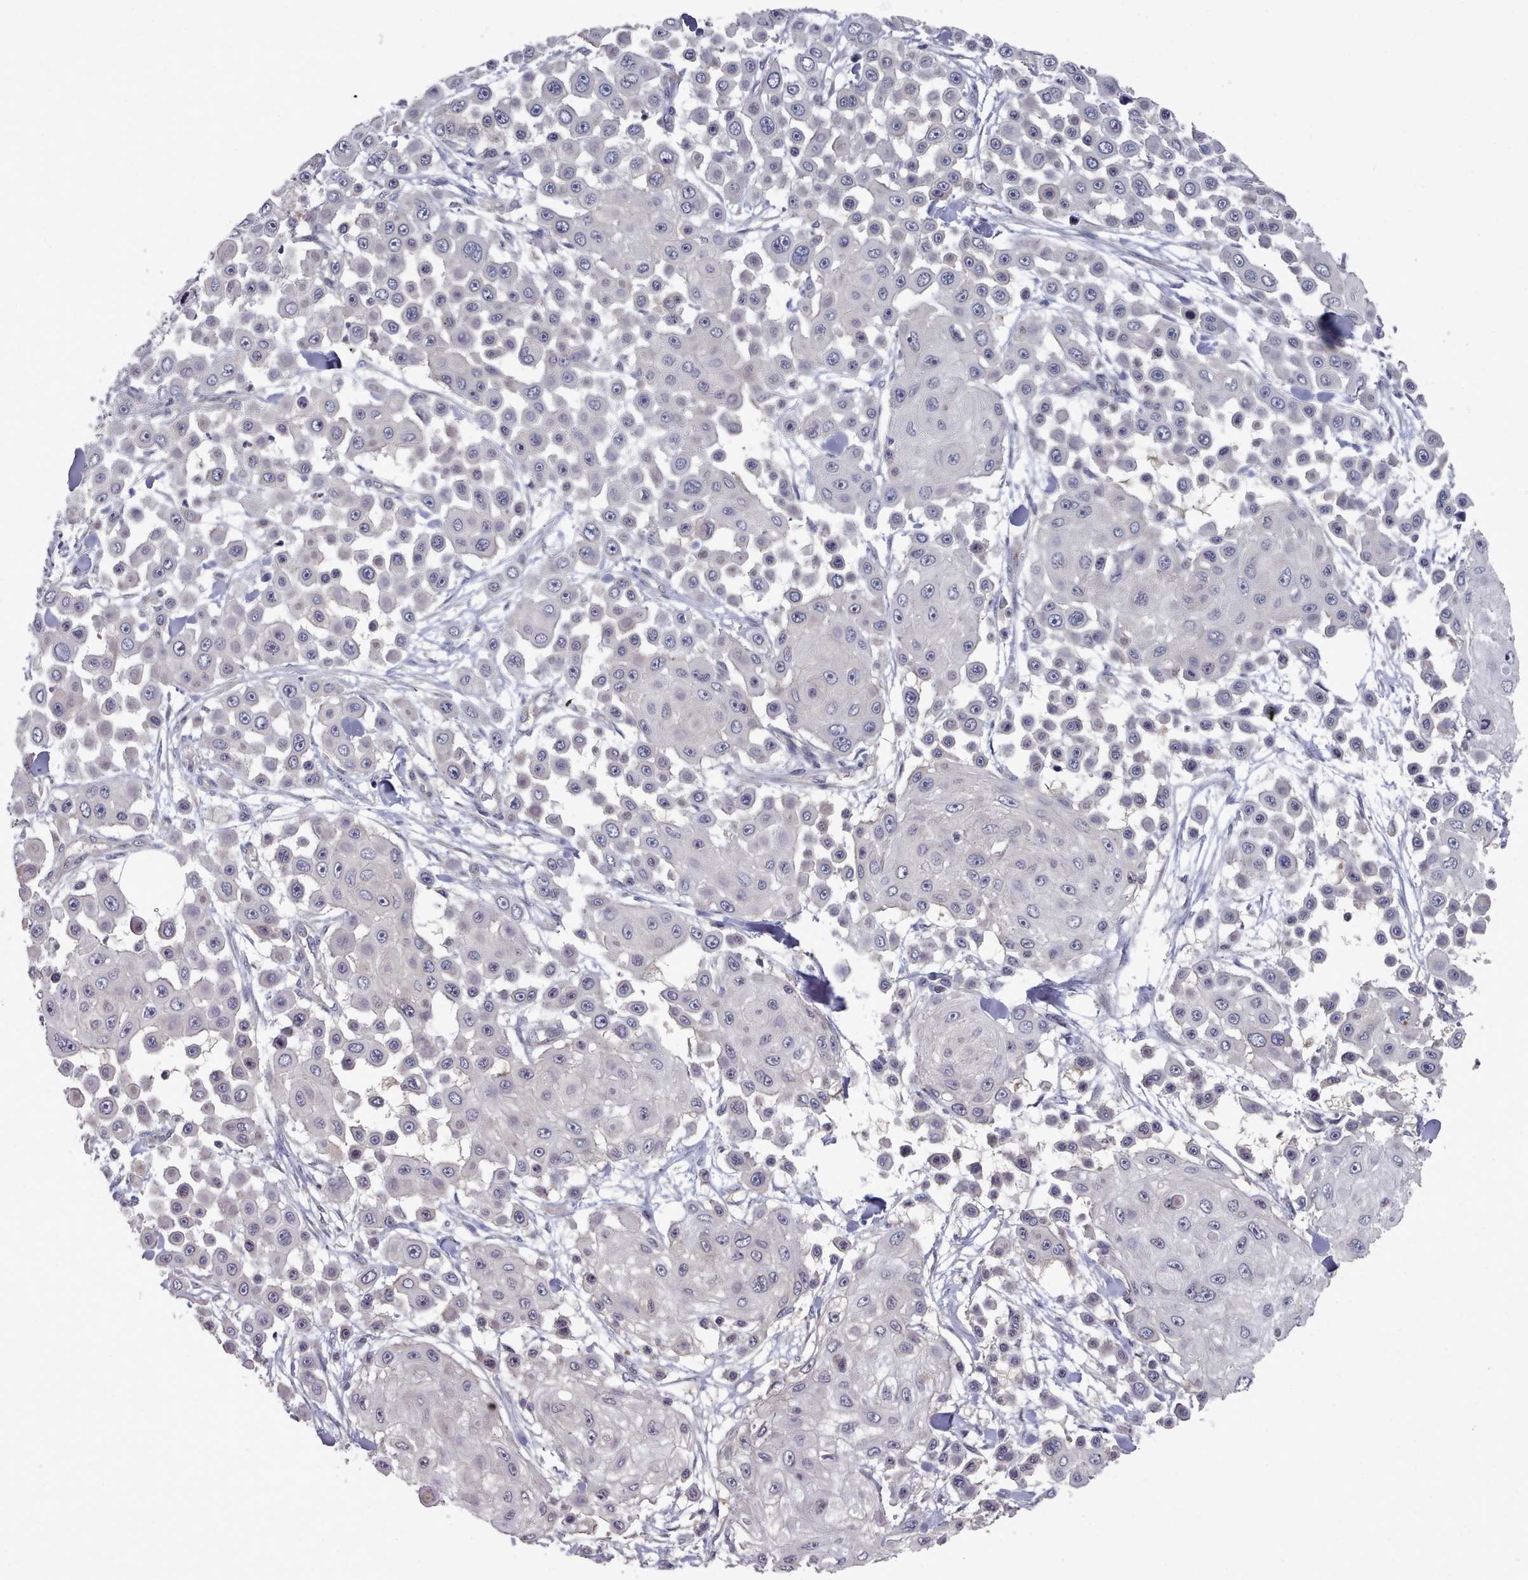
{"staining": {"intensity": "negative", "quantity": "none", "location": "none"}, "tissue": "skin cancer", "cell_type": "Tumor cells", "image_type": "cancer", "snomed": [{"axis": "morphology", "description": "Squamous cell carcinoma, NOS"}, {"axis": "topography", "description": "Skin"}], "caption": "This is an immunohistochemistry image of skin cancer (squamous cell carcinoma). There is no staining in tumor cells.", "gene": "HYAL3", "patient": {"sex": "male", "age": 67}}